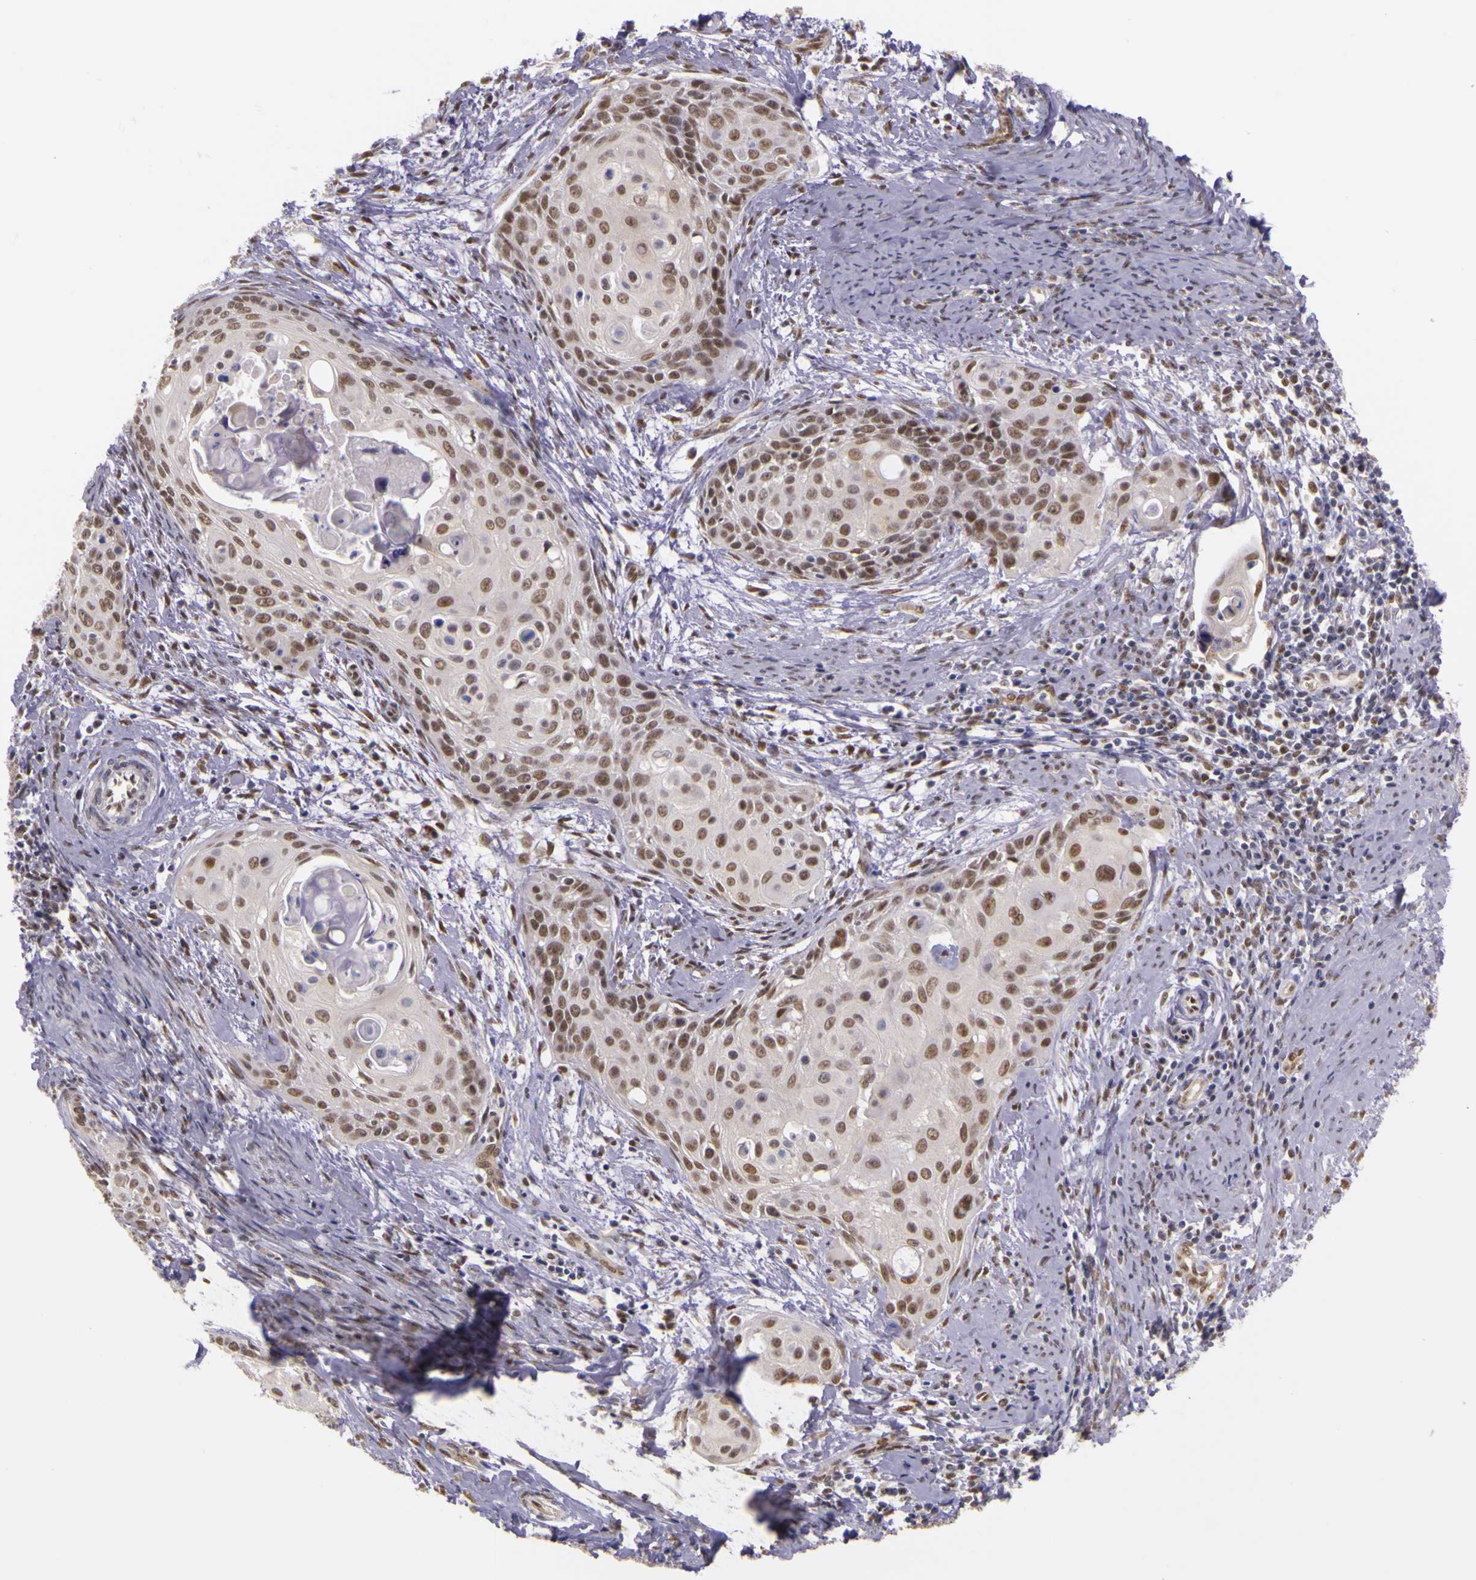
{"staining": {"intensity": "moderate", "quantity": ">75%", "location": "nuclear"}, "tissue": "cervical cancer", "cell_type": "Tumor cells", "image_type": "cancer", "snomed": [{"axis": "morphology", "description": "Squamous cell carcinoma, NOS"}, {"axis": "topography", "description": "Cervix"}], "caption": "Immunohistochemical staining of cervical squamous cell carcinoma displays medium levels of moderate nuclear protein staining in about >75% of tumor cells.", "gene": "WDR13", "patient": {"sex": "female", "age": 33}}